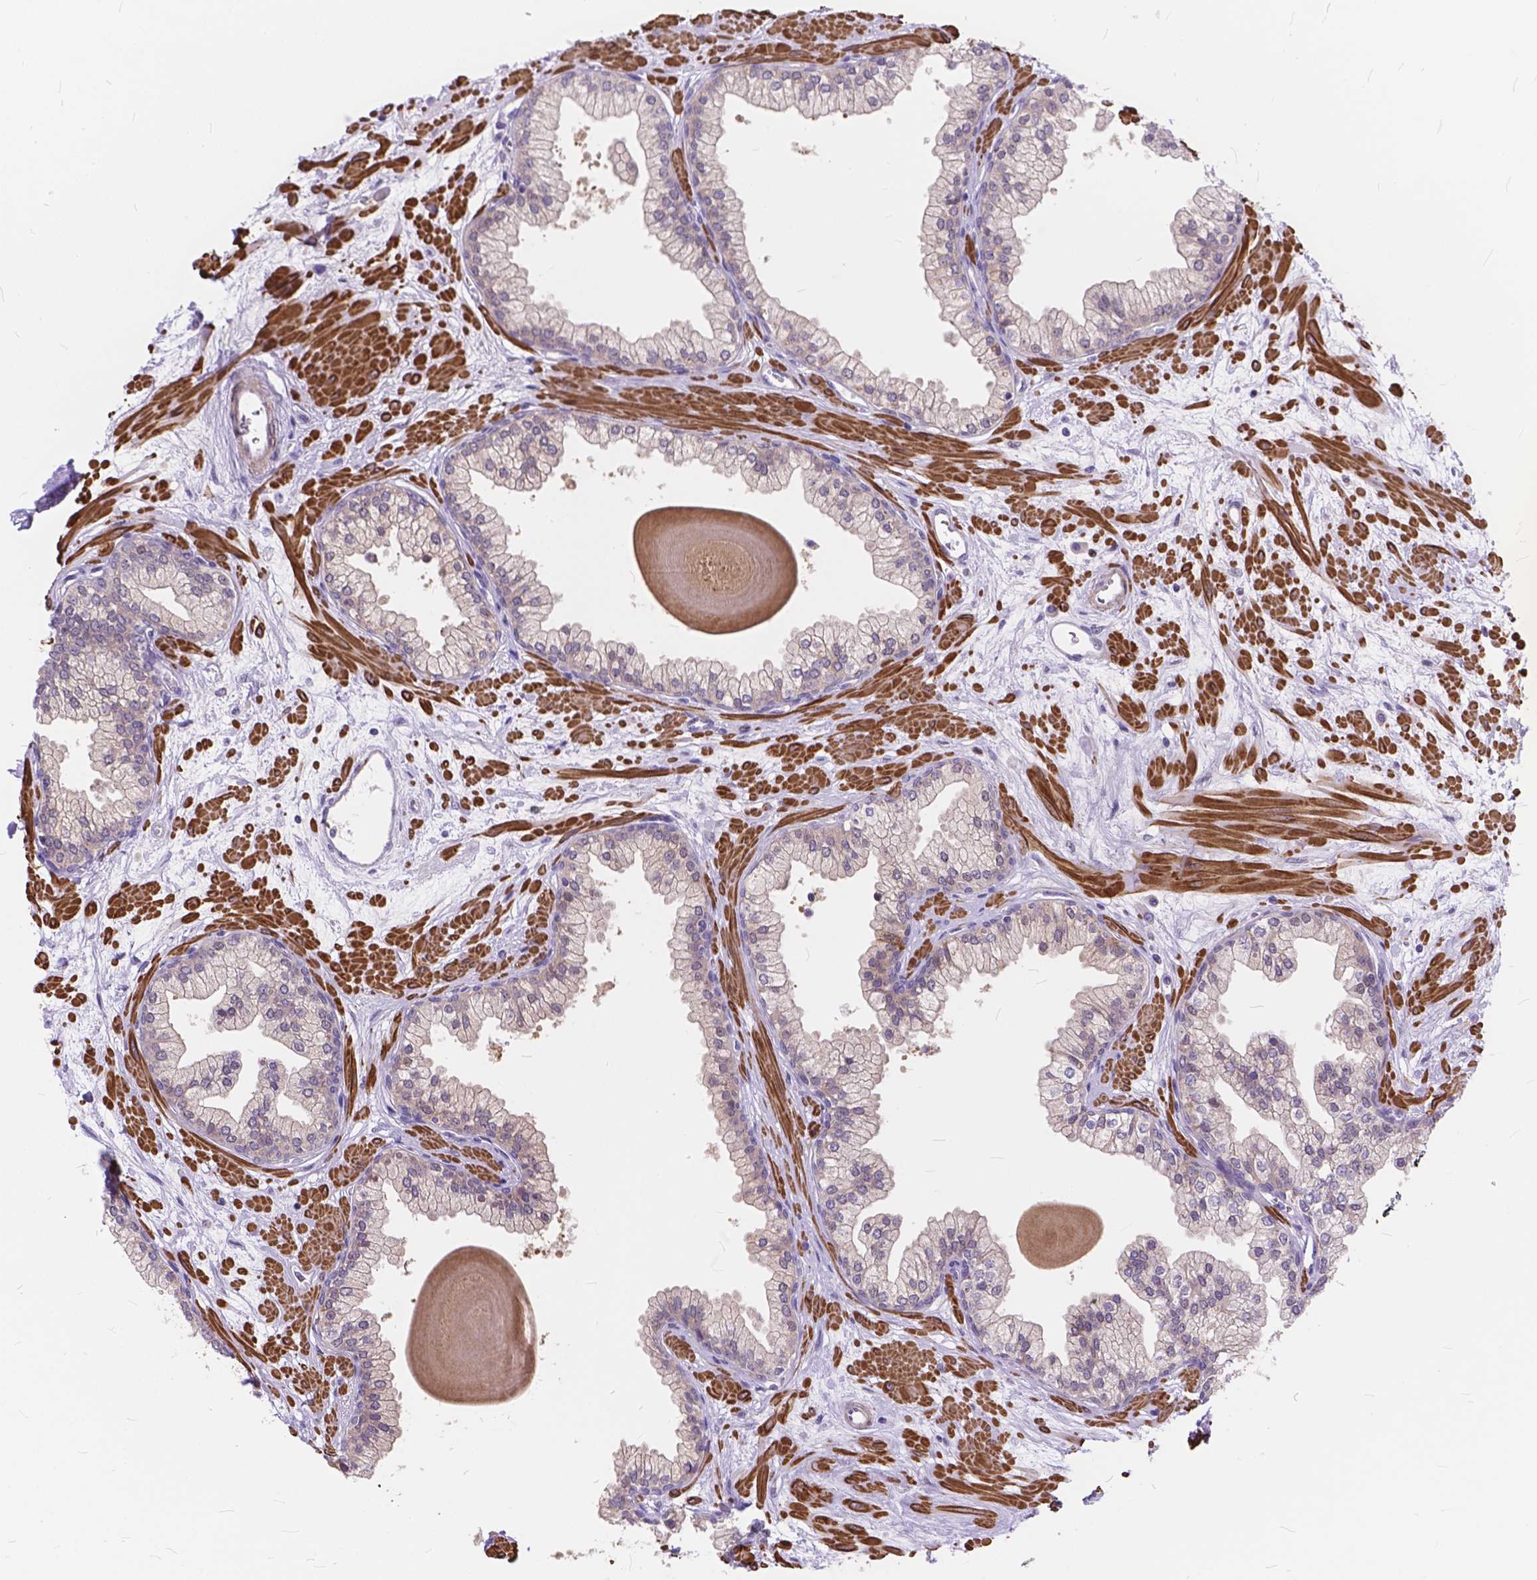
{"staining": {"intensity": "moderate", "quantity": "<25%", "location": "cytoplasmic/membranous"}, "tissue": "prostate", "cell_type": "Glandular cells", "image_type": "normal", "snomed": [{"axis": "morphology", "description": "Normal tissue, NOS"}, {"axis": "topography", "description": "Prostate"}, {"axis": "topography", "description": "Peripheral nerve tissue"}], "caption": "A brown stain highlights moderate cytoplasmic/membranous expression of a protein in glandular cells of unremarkable prostate. (IHC, brightfield microscopy, high magnification).", "gene": "MAN2C1", "patient": {"sex": "male", "age": 61}}